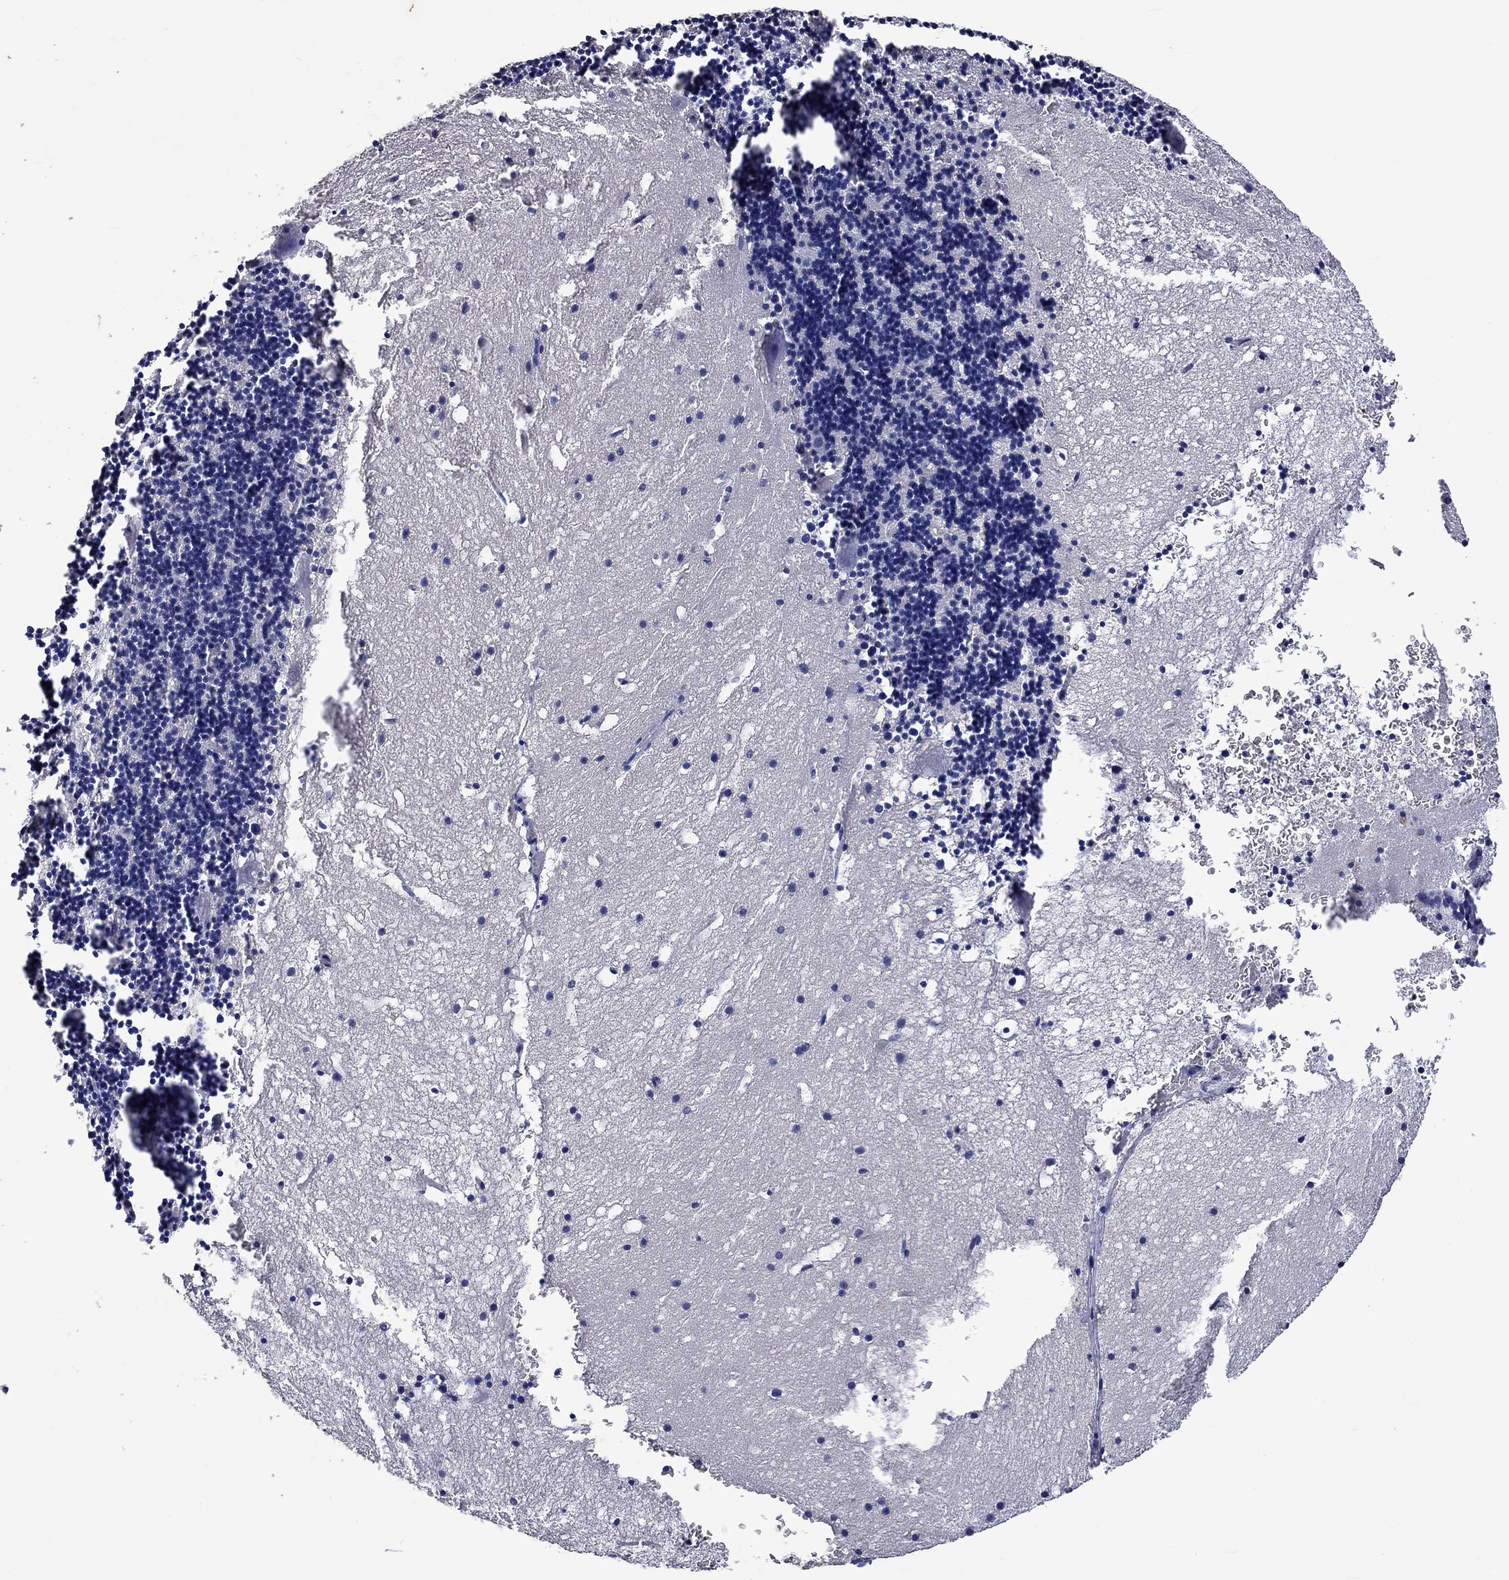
{"staining": {"intensity": "negative", "quantity": "none", "location": "none"}, "tissue": "cerebellum", "cell_type": "Cells in granular layer", "image_type": "normal", "snomed": [{"axis": "morphology", "description": "Normal tissue, NOS"}, {"axis": "topography", "description": "Cerebellum"}], "caption": "The micrograph exhibits no staining of cells in granular layer in unremarkable cerebellum.", "gene": "PTPN20", "patient": {"sex": "male", "age": 37}}